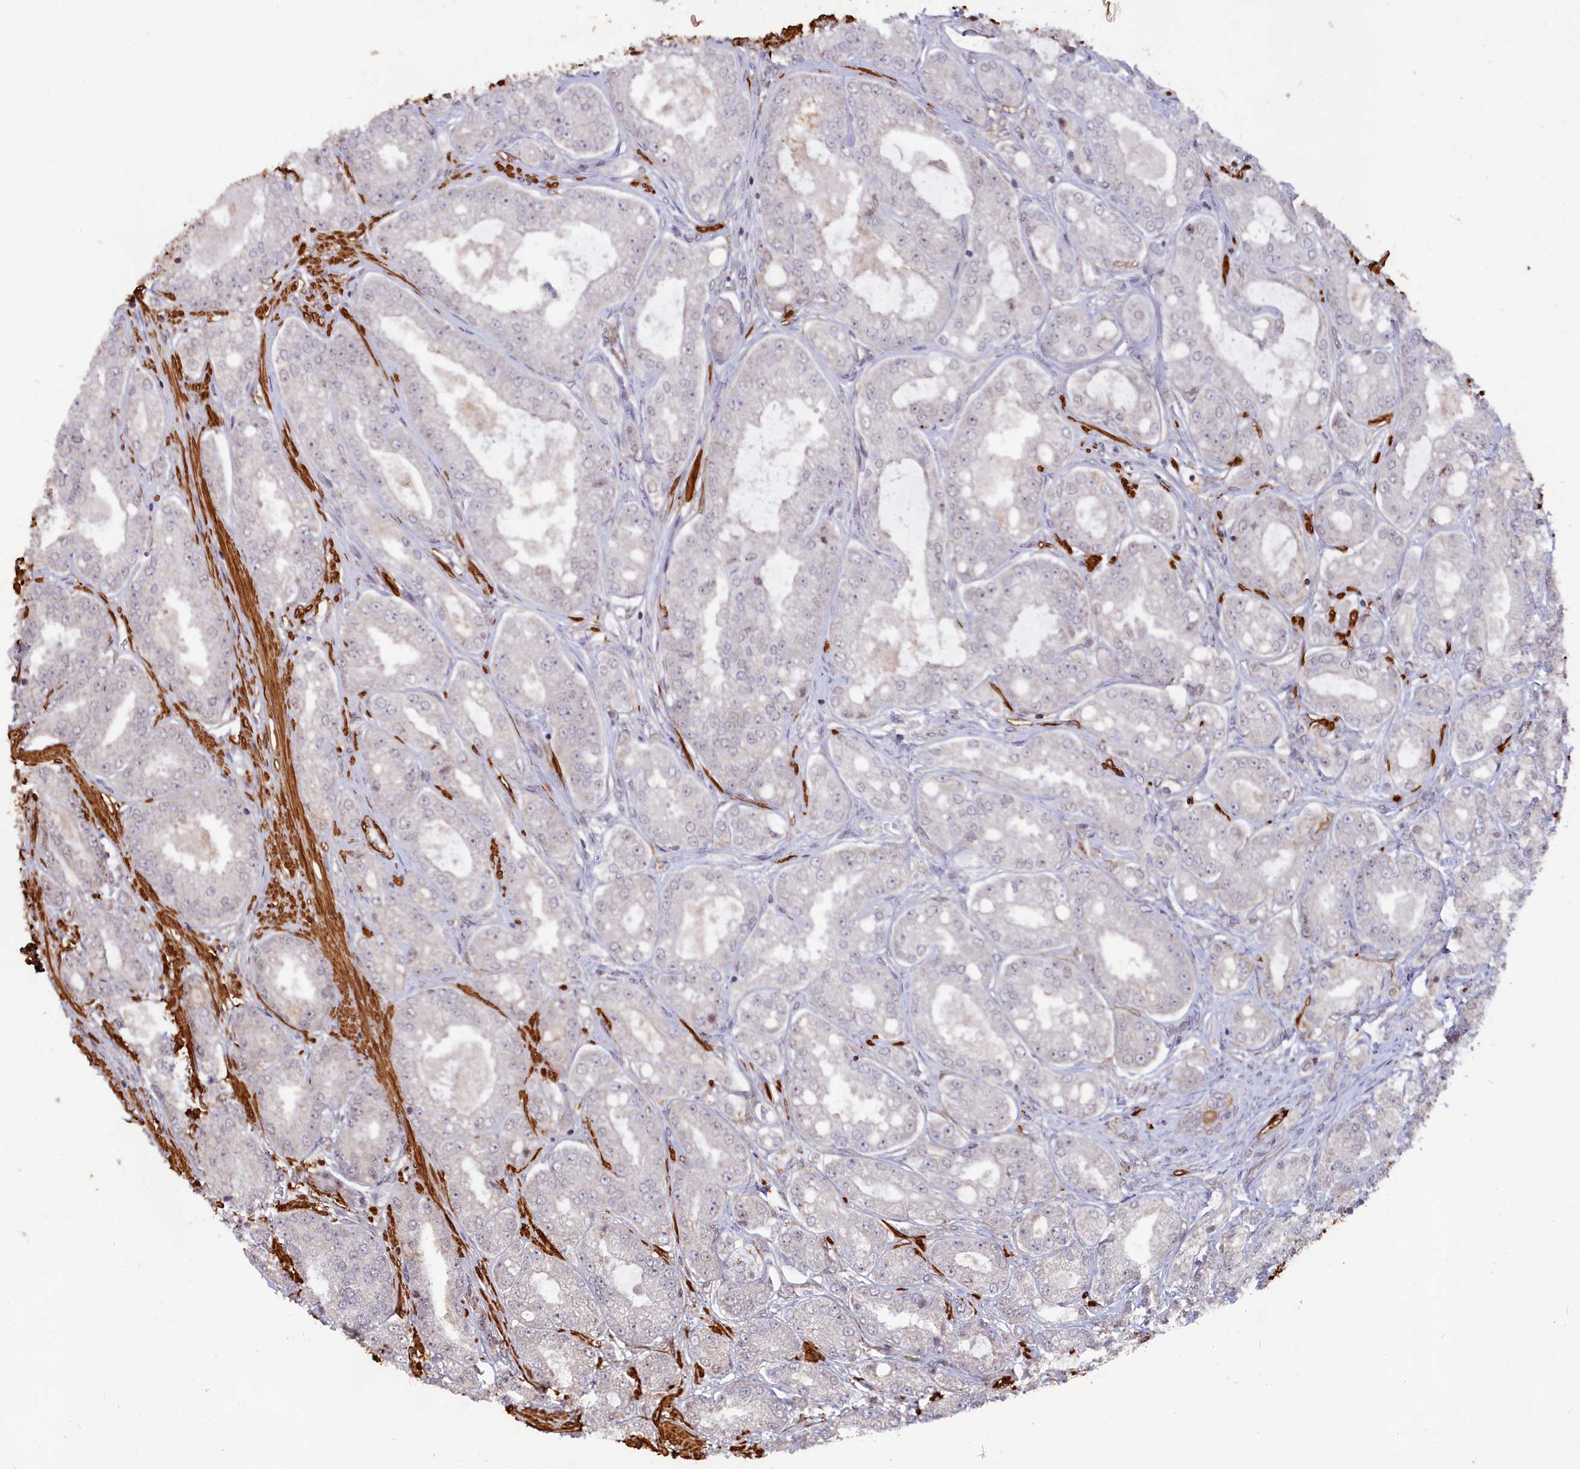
{"staining": {"intensity": "negative", "quantity": "none", "location": "none"}, "tissue": "prostate cancer", "cell_type": "Tumor cells", "image_type": "cancer", "snomed": [{"axis": "morphology", "description": "Adenocarcinoma, High grade"}, {"axis": "topography", "description": "Prostate"}], "caption": "This is an immunohistochemistry (IHC) micrograph of prostate cancer. There is no expression in tumor cells.", "gene": "CCDC154", "patient": {"sex": "male", "age": 71}}